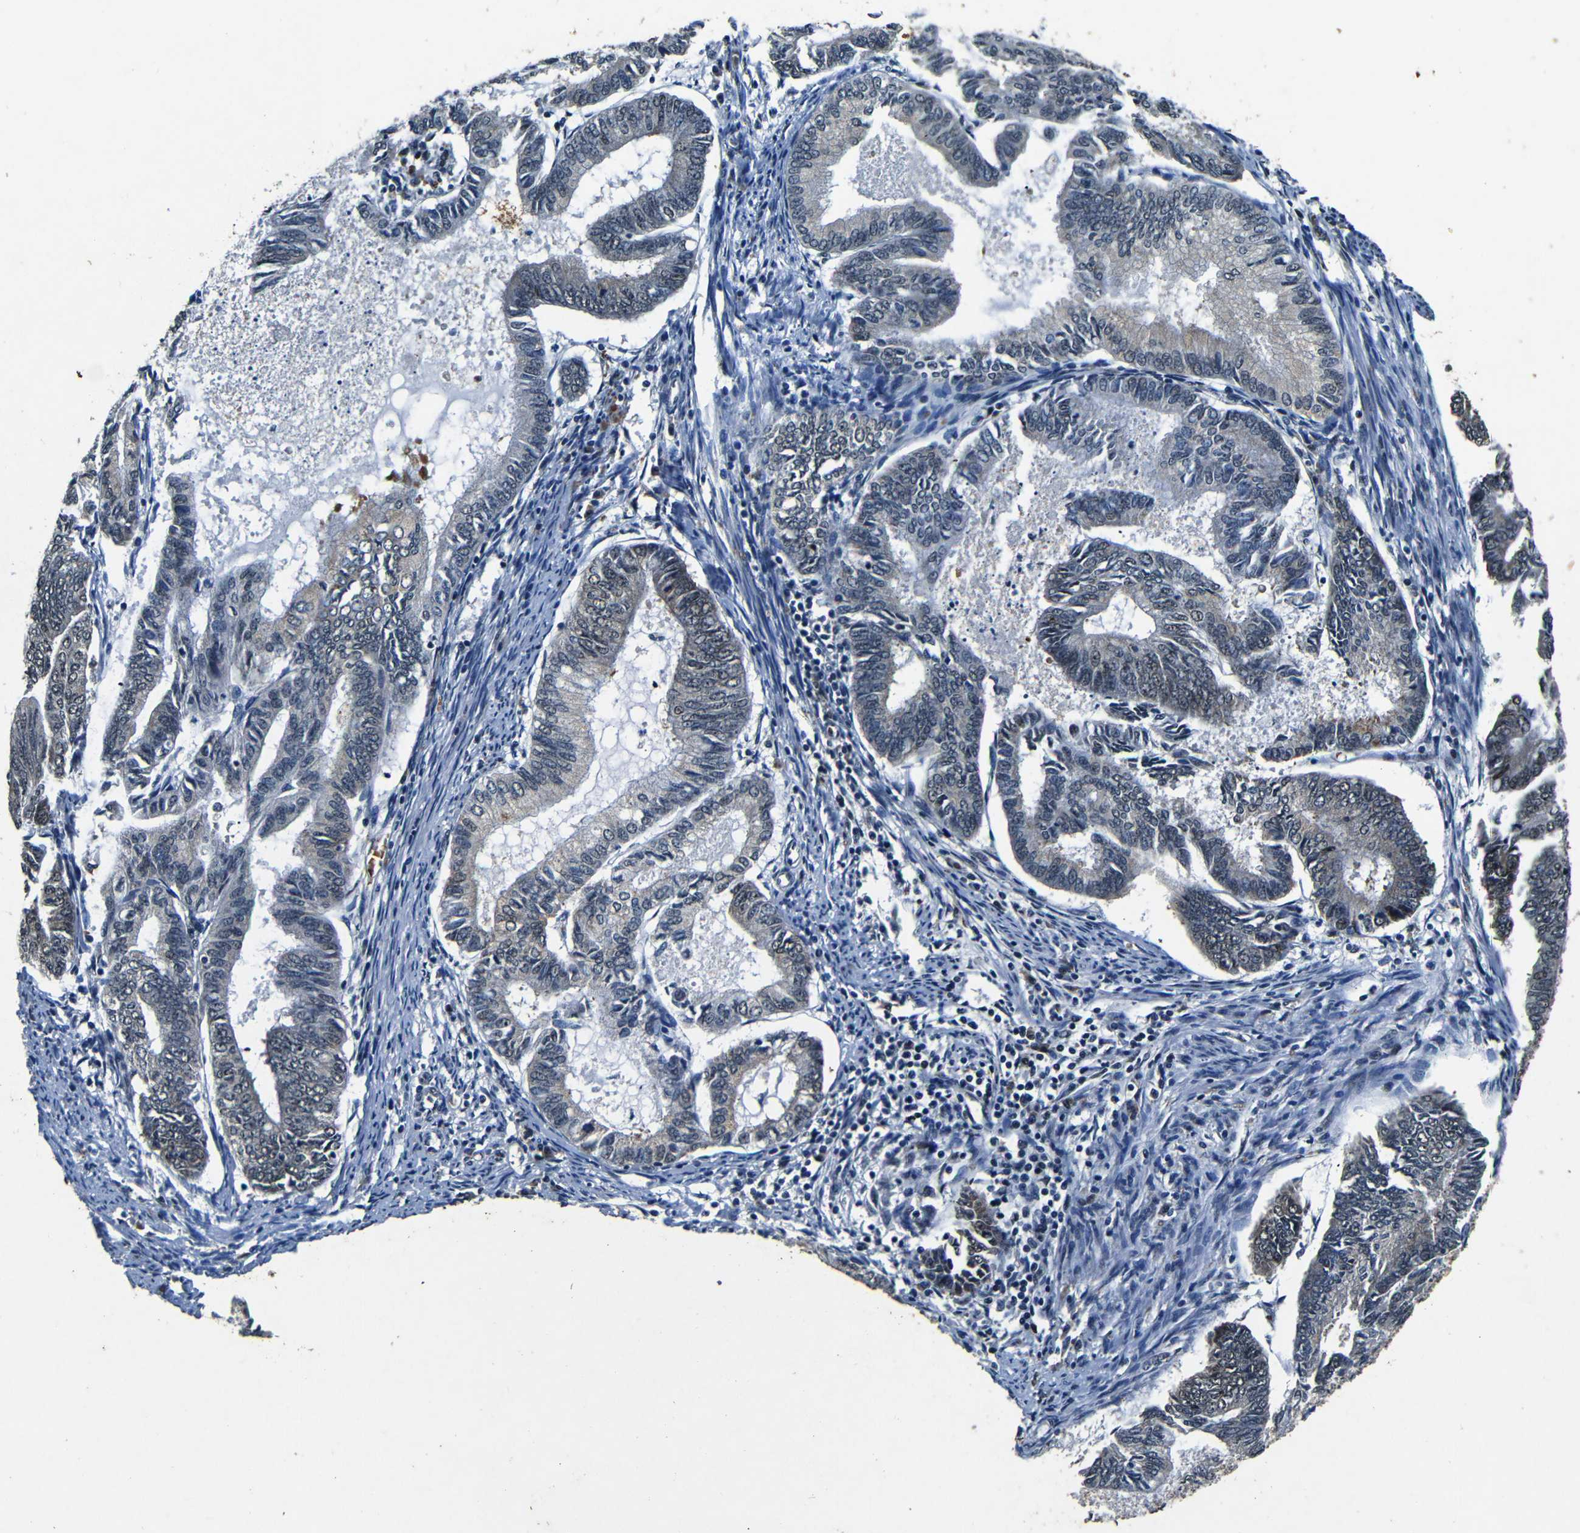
{"staining": {"intensity": "weak", "quantity": ">75%", "location": "cytoplasmic/membranous,nuclear"}, "tissue": "endometrial cancer", "cell_type": "Tumor cells", "image_type": "cancer", "snomed": [{"axis": "morphology", "description": "Adenocarcinoma, NOS"}, {"axis": "topography", "description": "Endometrium"}], "caption": "Brown immunohistochemical staining in endometrial cancer displays weak cytoplasmic/membranous and nuclear positivity in about >75% of tumor cells.", "gene": "FOXD4", "patient": {"sex": "female", "age": 86}}